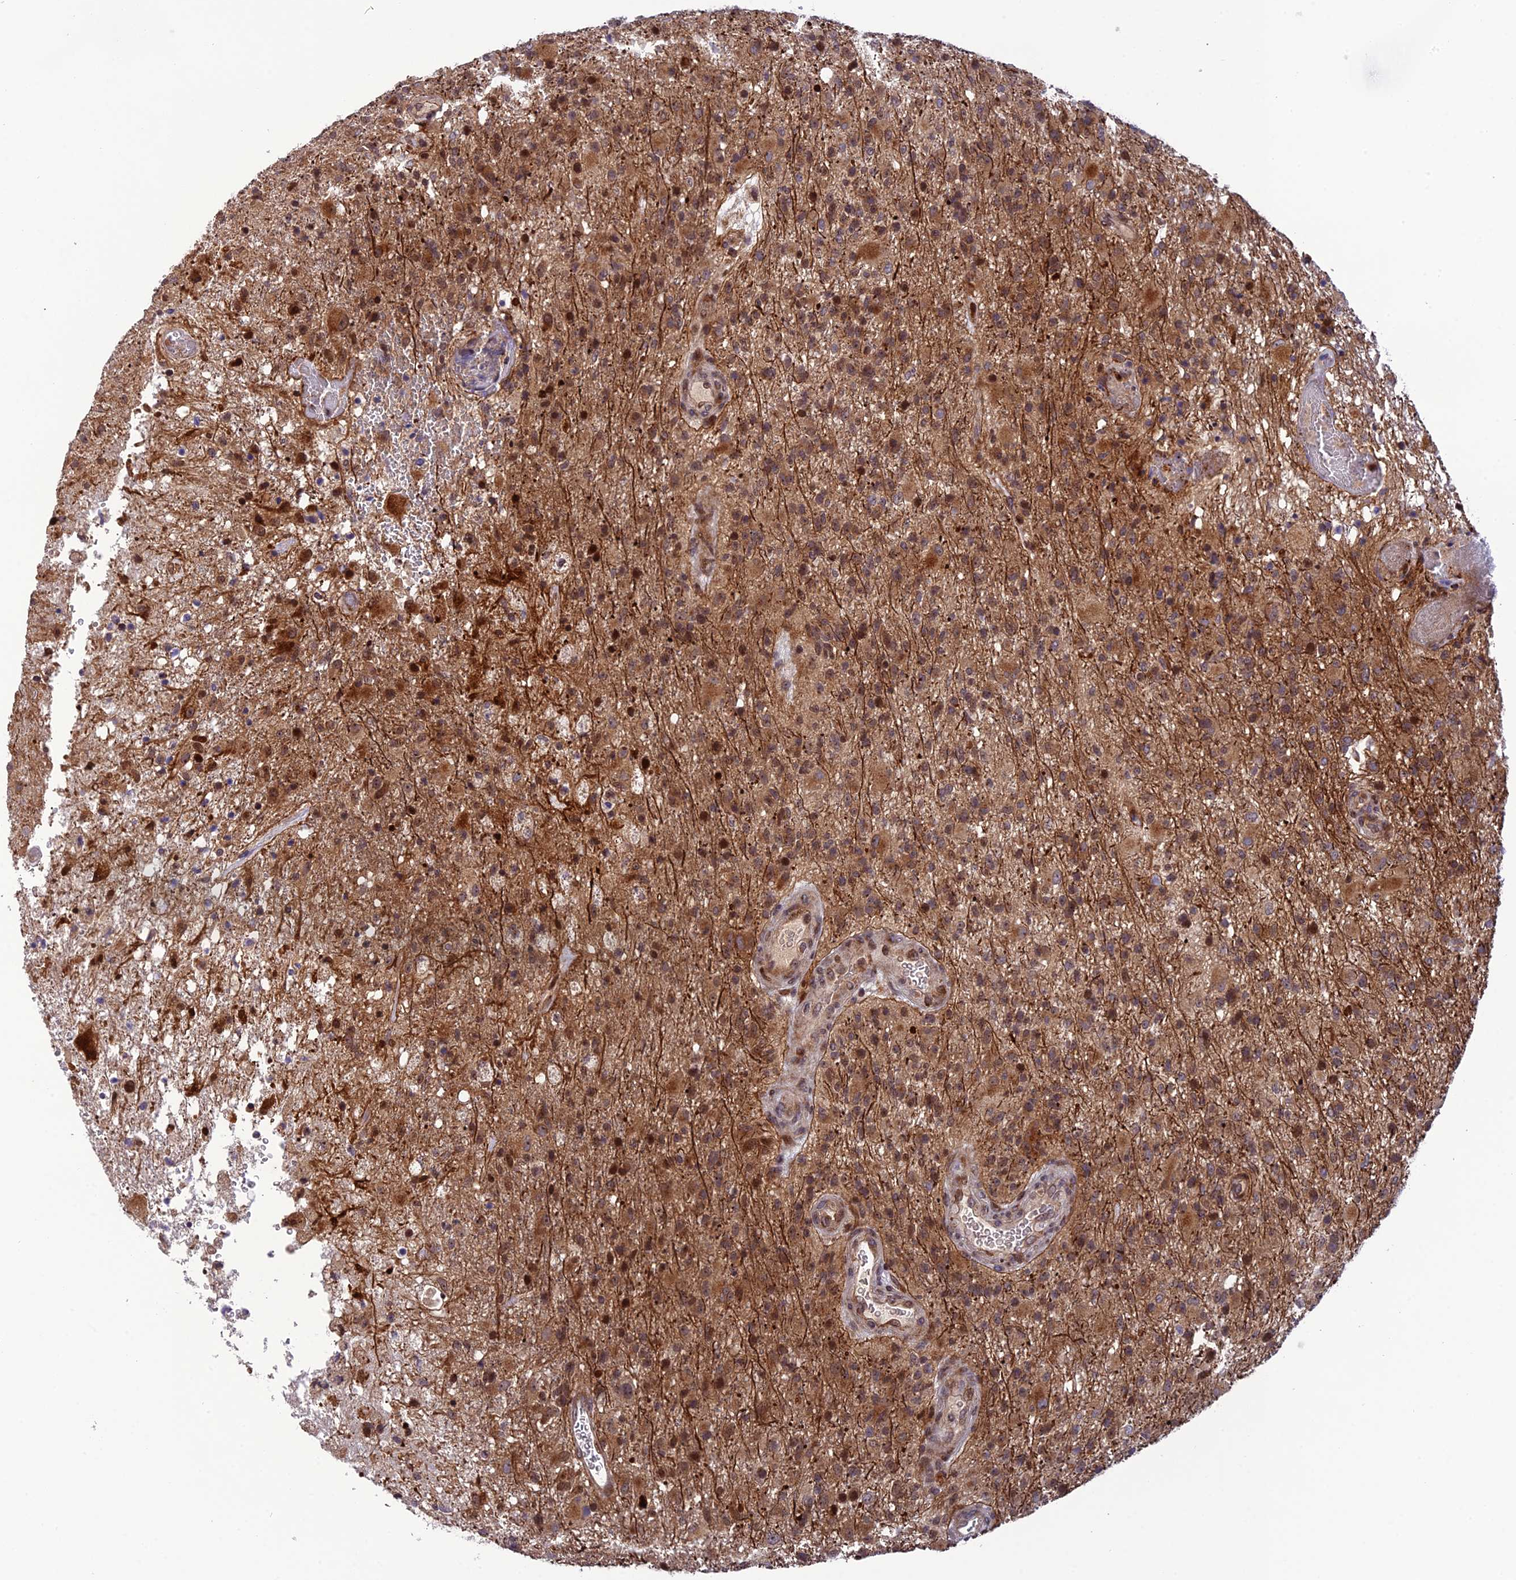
{"staining": {"intensity": "moderate", "quantity": ">75%", "location": "cytoplasmic/membranous"}, "tissue": "glioma", "cell_type": "Tumor cells", "image_type": "cancer", "snomed": [{"axis": "morphology", "description": "Glioma, malignant, High grade"}, {"axis": "topography", "description": "Brain"}], "caption": "High-grade glioma (malignant) stained with DAB (3,3'-diaminobenzidine) IHC reveals medium levels of moderate cytoplasmic/membranous positivity in about >75% of tumor cells.", "gene": "SMIM7", "patient": {"sex": "female", "age": 74}}